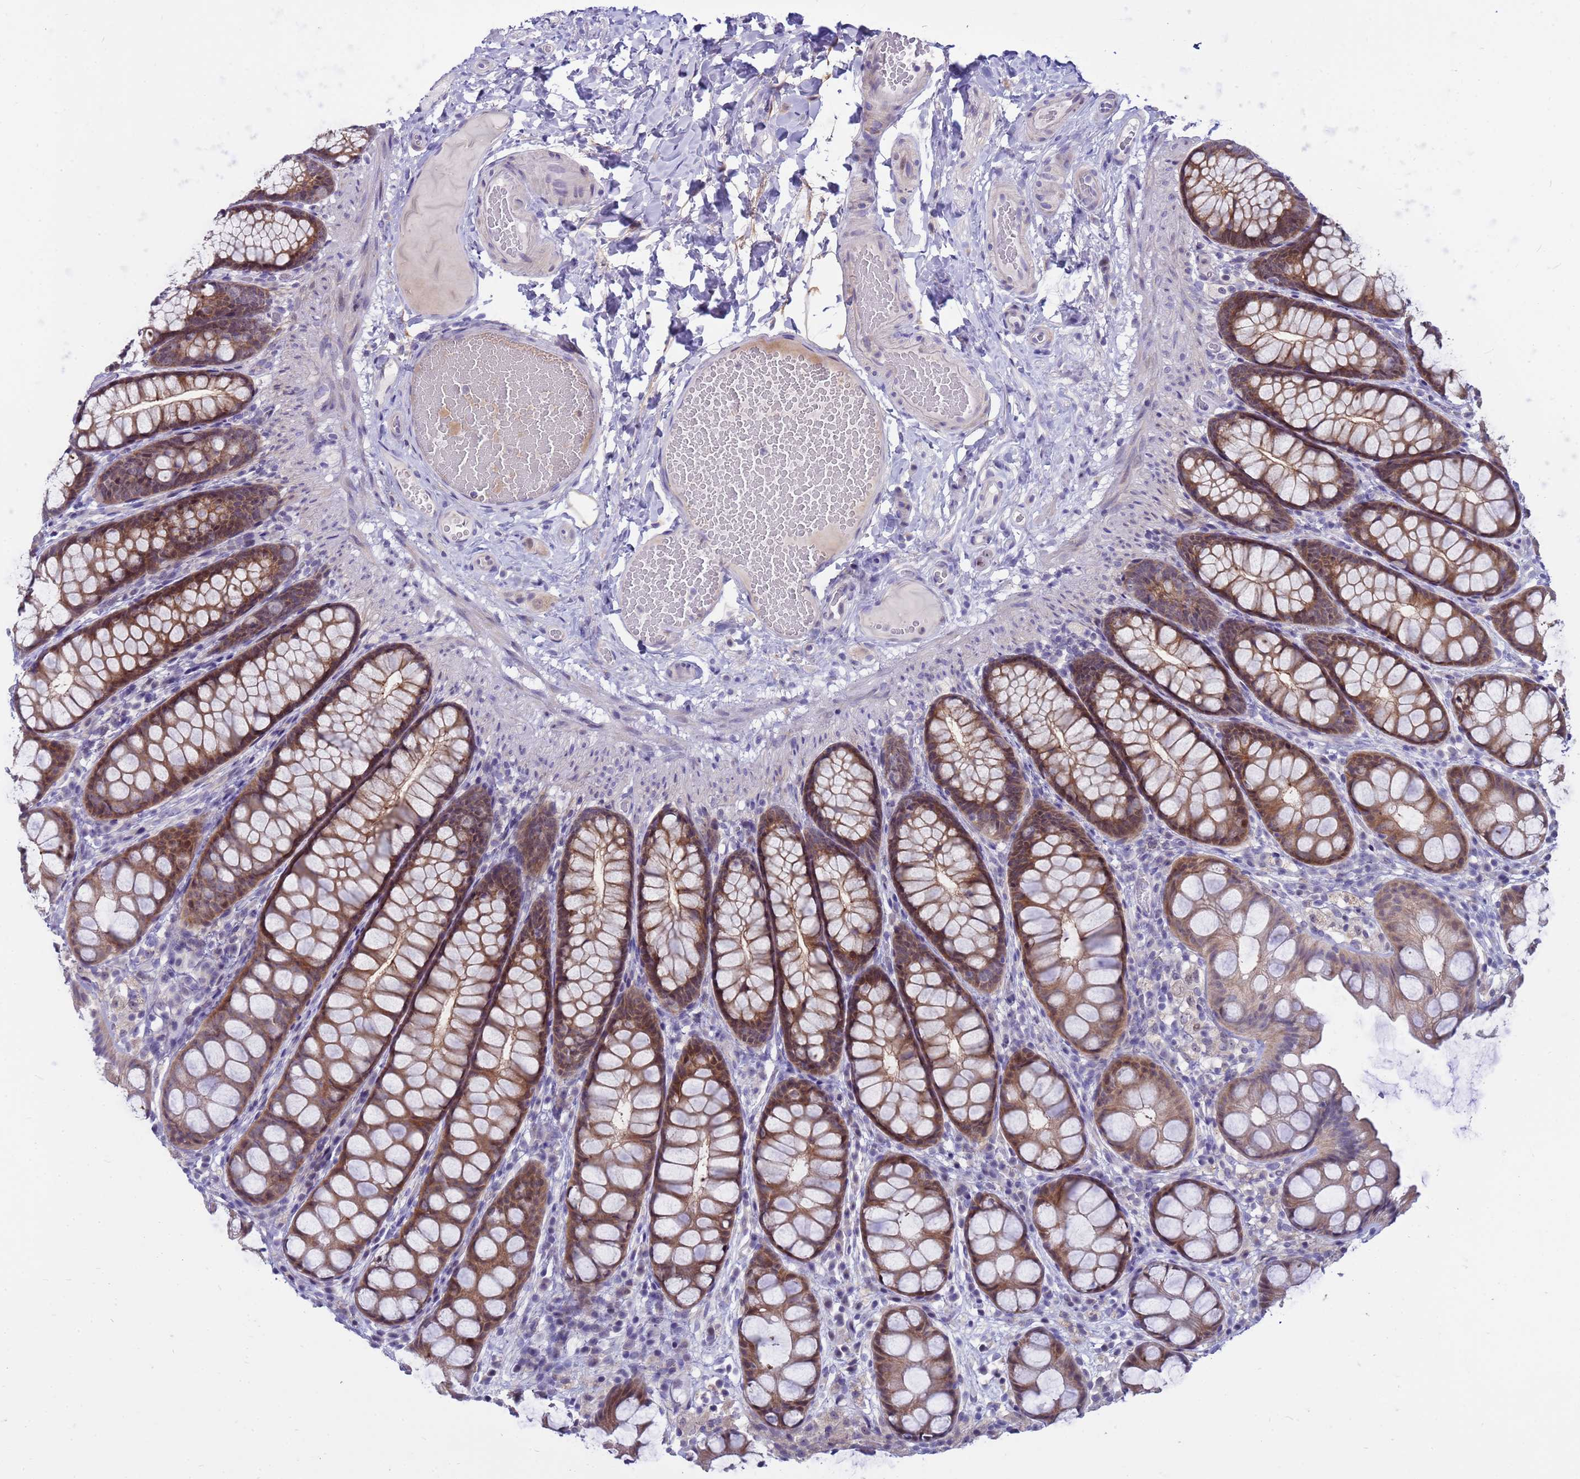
{"staining": {"intensity": "weak", "quantity": ">75%", "location": "nuclear"}, "tissue": "colon", "cell_type": "Endothelial cells", "image_type": "normal", "snomed": [{"axis": "morphology", "description": "Normal tissue, NOS"}, {"axis": "topography", "description": "Colon"}], "caption": "Weak nuclear staining for a protein is present in about >75% of endothelial cells of normal colon using immunohistochemistry (IHC).", "gene": "LRATD1", "patient": {"sex": "male", "age": 47}}